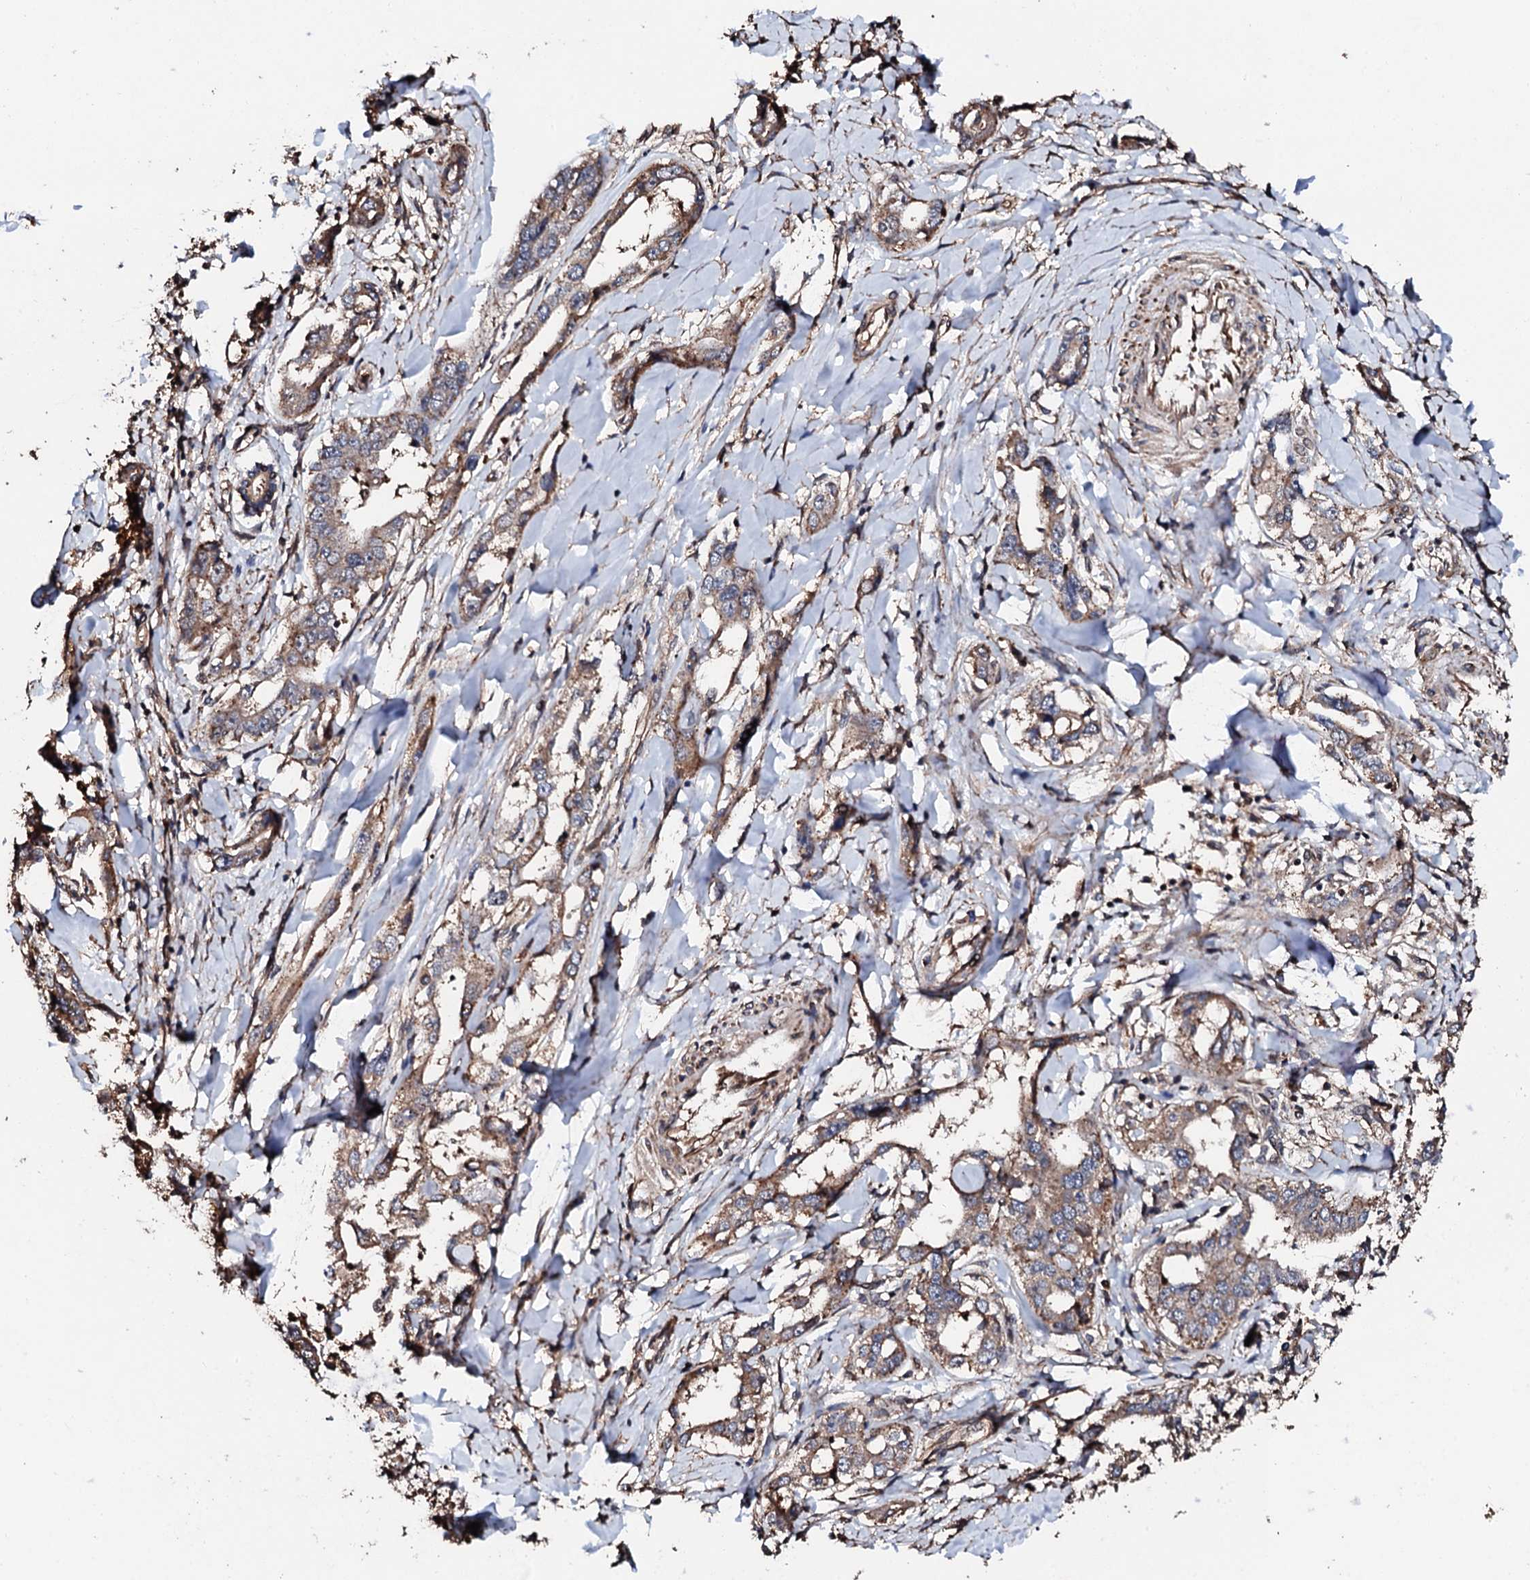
{"staining": {"intensity": "weak", "quantity": ">75%", "location": "cytoplasmic/membranous"}, "tissue": "liver cancer", "cell_type": "Tumor cells", "image_type": "cancer", "snomed": [{"axis": "morphology", "description": "Cholangiocarcinoma"}, {"axis": "topography", "description": "Liver"}], "caption": "Brown immunohistochemical staining in liver cholangiocarcinoma reveals weak cytoplasmic/membranous expression in approximately >75% of tumor cells.", "gene": "CKAP5", "patient": {"sex": "male", "age": 59}}